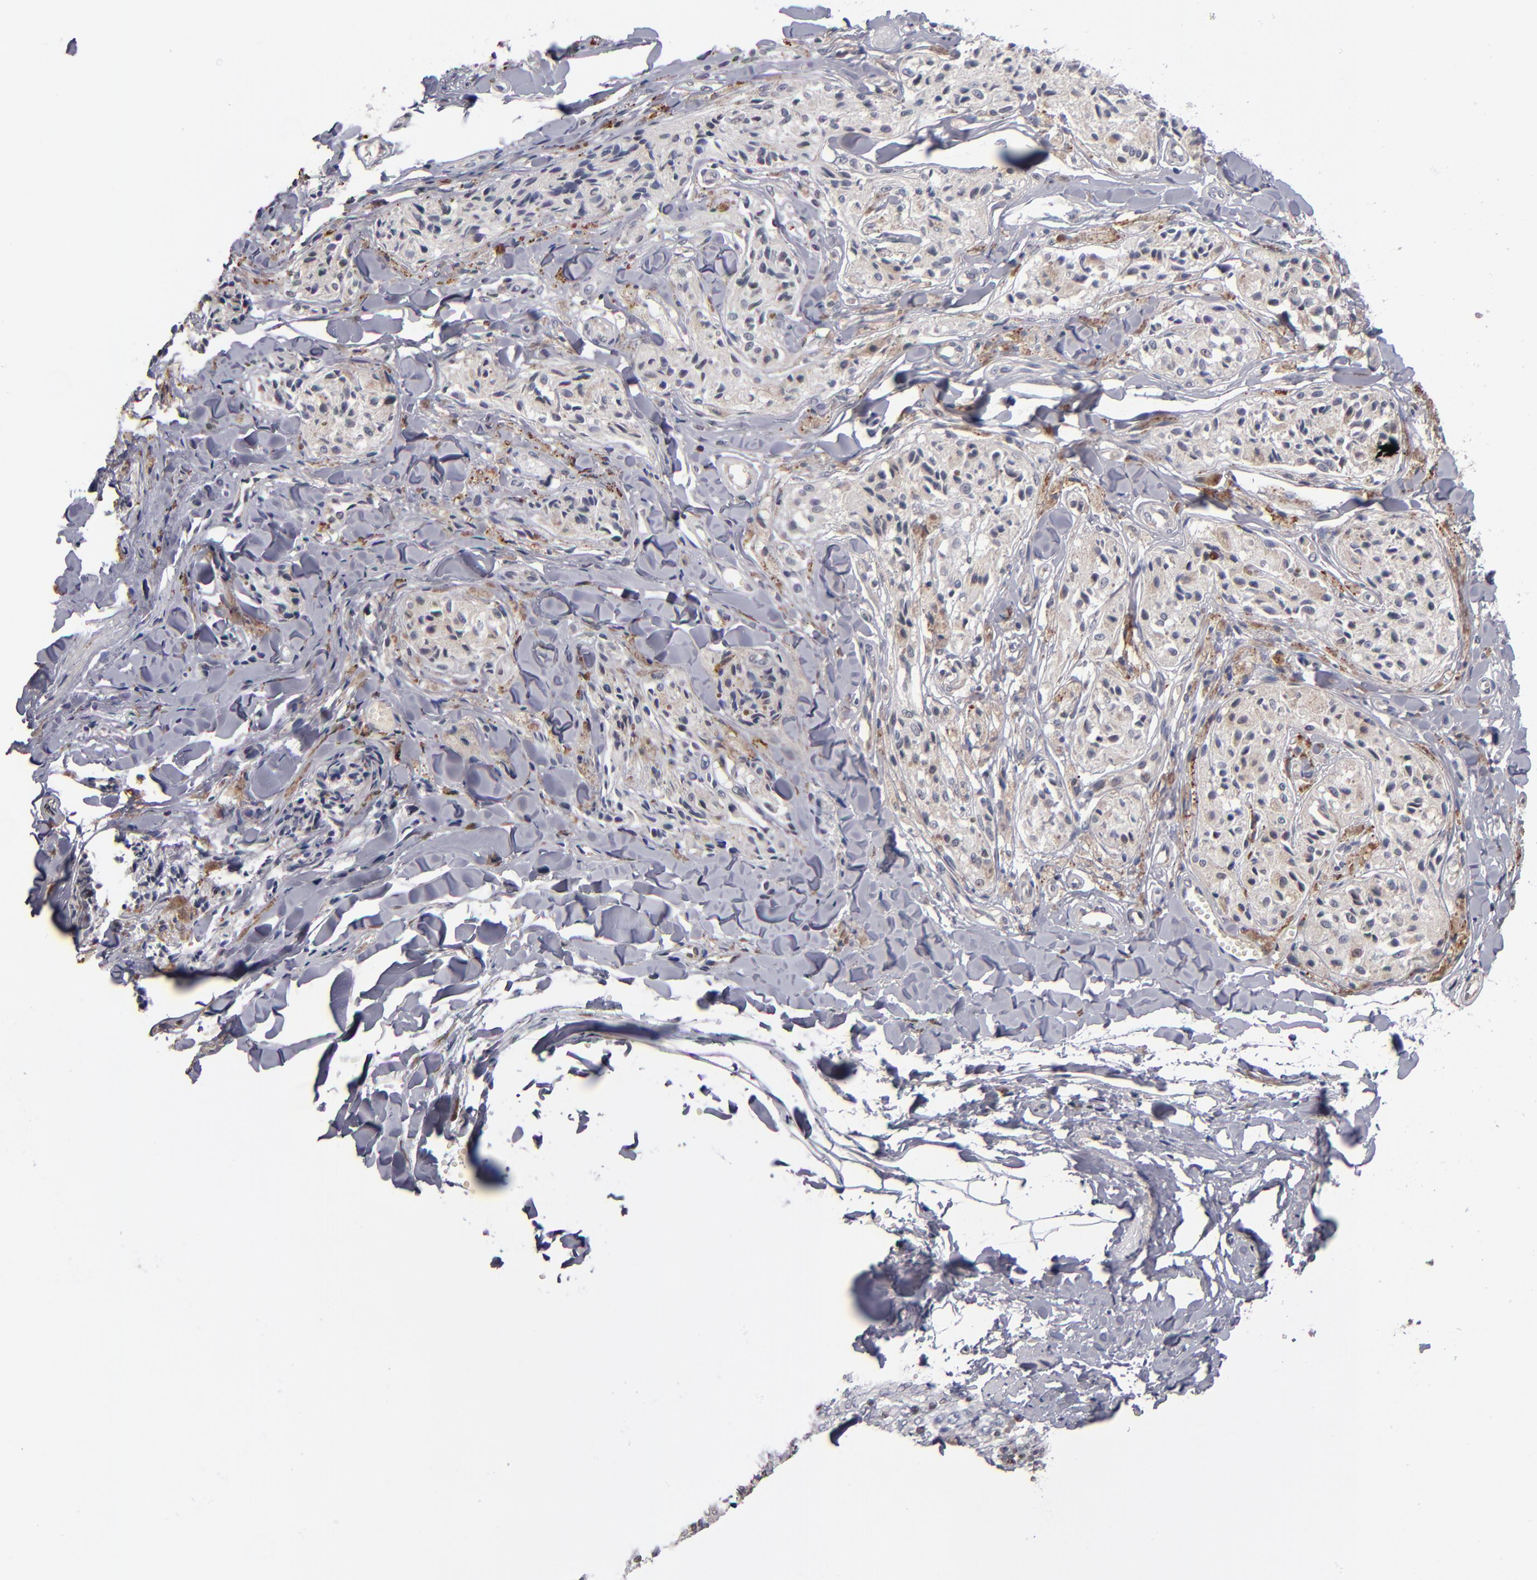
{"staining": {"intensity": "weak", "quantity": ">75%", "location": "cytoplasmic/membranous"}, "tissue": "melanoma", "cell_type": "Tumor cells", "image_type": "cancer", "snomed": [{"axis": "morphology", "description": "Malignant melanoma, Metastatic site"}, {"axis": "topography", "description": "Skin"}], "caption": "Immunohistochemistry (IHC) photomicrograph of neoplastic tissue: human melanoma stained using IHC shows low levels of weak protein expression localized specifically in the cytoplasmic/membranous of tumor cells, appearing as a cytoplasmic/membranous brown color.", "gene": "ODF2", "patient": {"sex": "female", "age": 66}}